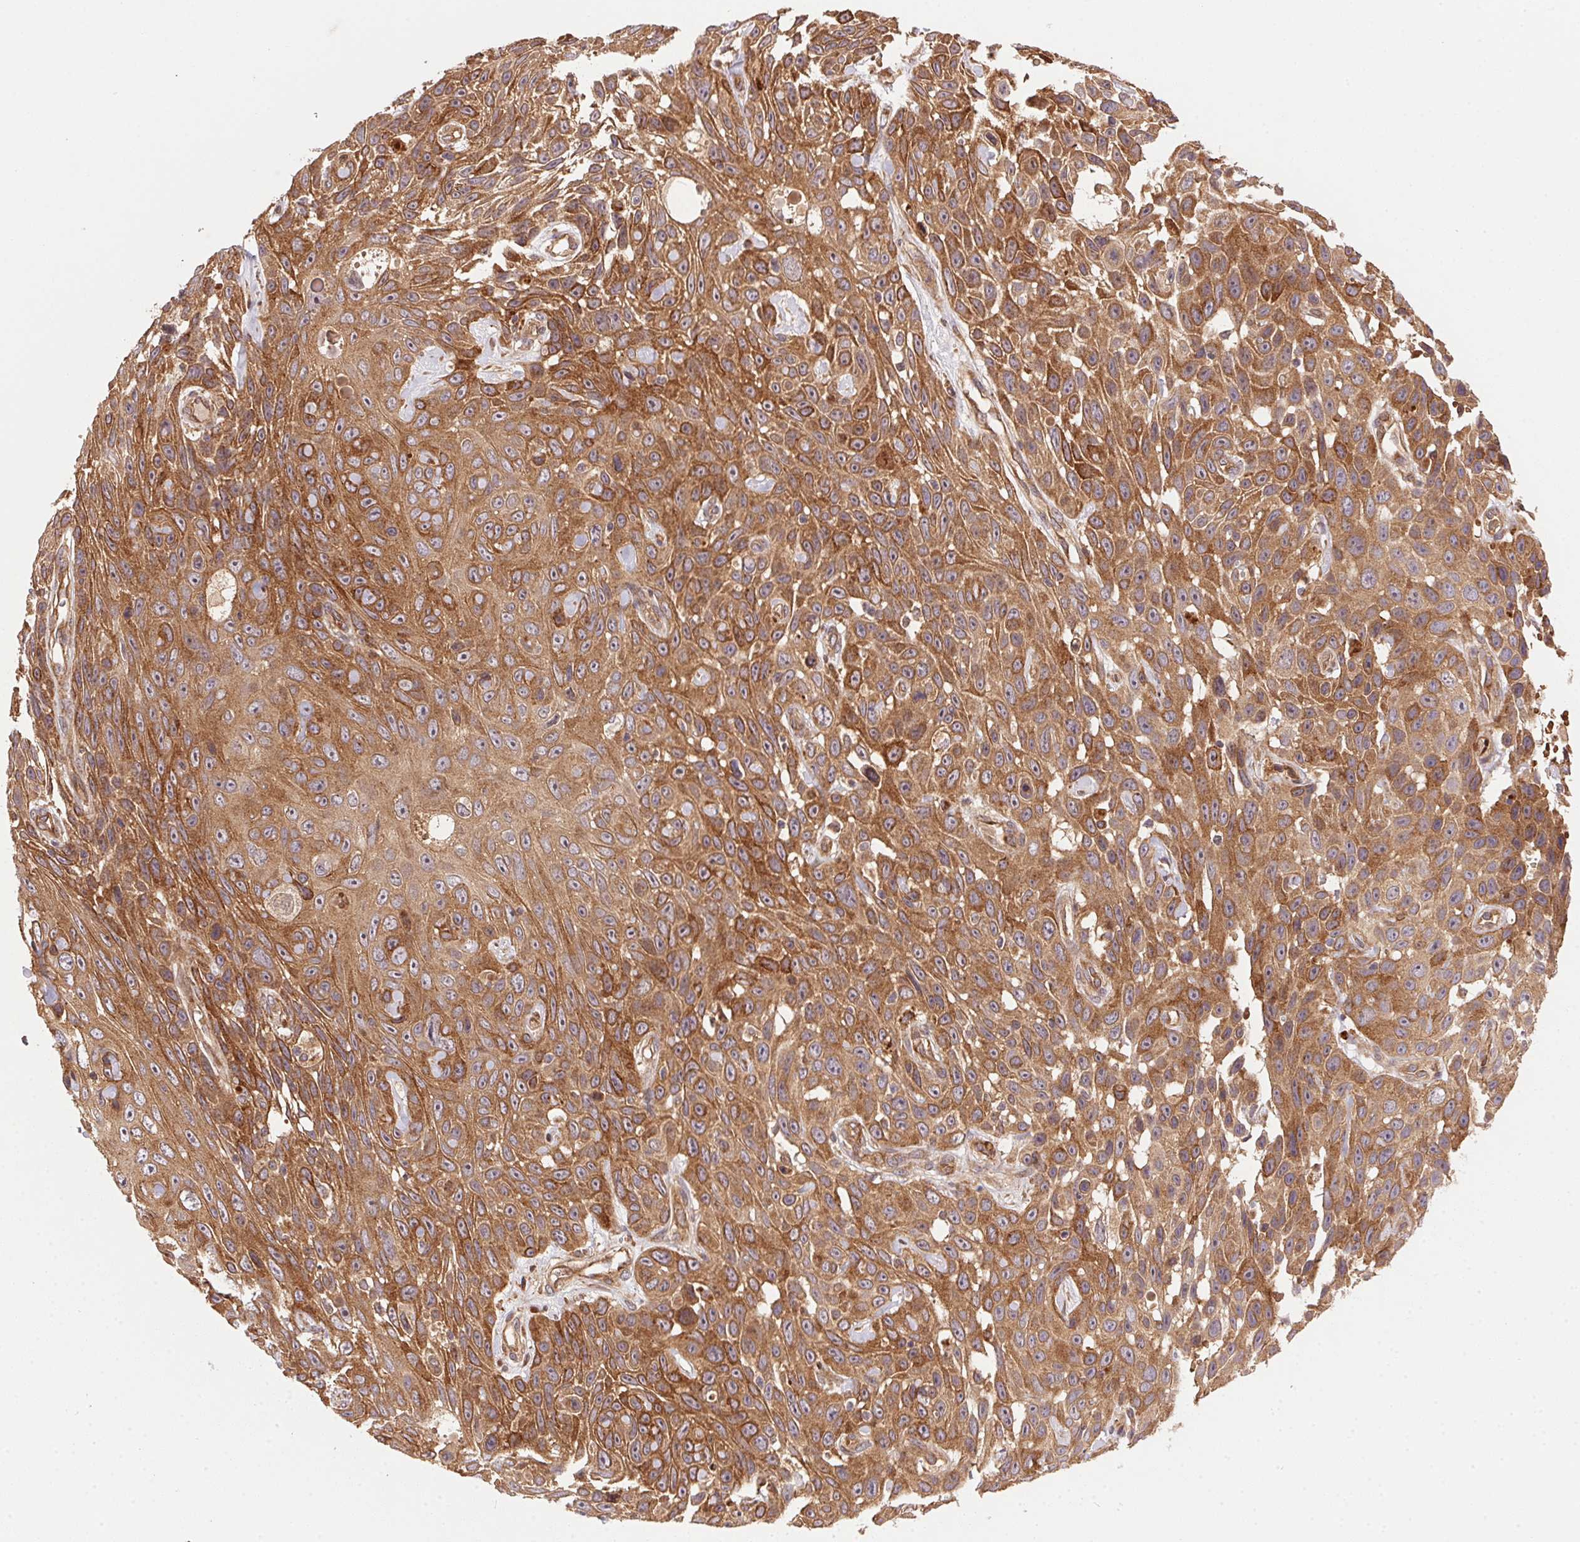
{"staining": {"intensity": "moderate", "quantity": ">75%", "location": "cytoplasmic/membranous,nuclear"}, "tissue": "skin cancer", "cell_type": "Tumor cells", "image_type": "cancer", "snomed": [{"axis": "morphology", "description": "Squamous cell carcinoma, NOS"}, {"axis": "topography", "description": "Skin"}], "caption": "Skin cancer (squamous cell carcinoma) stained for a protein (brown) displays moderate cytoplasmic/membranous and nuclear positive staining in about >75% of tumor cells.", "gene": "USE1", "patient": {"sex": "male", "age": 82}}